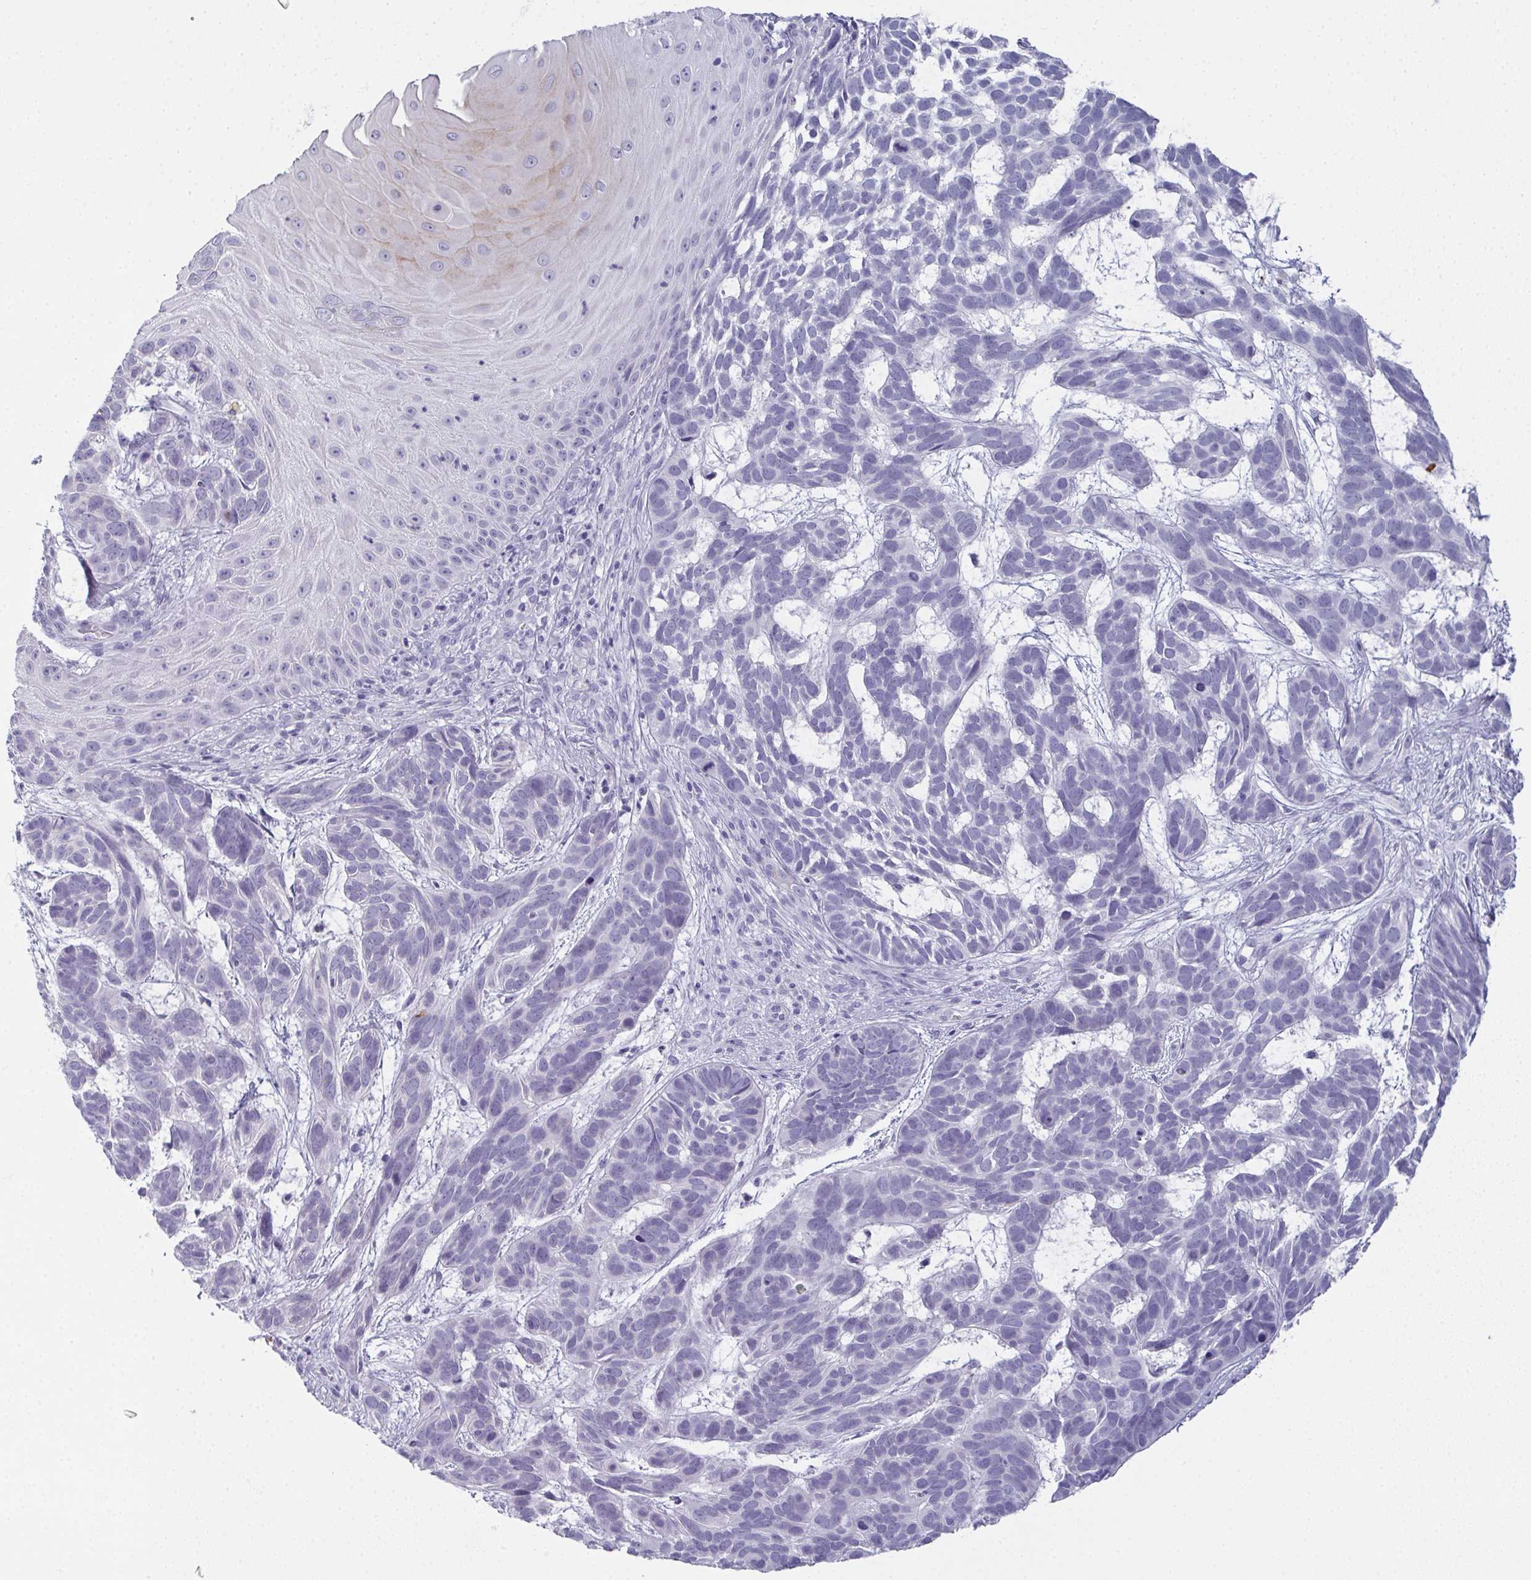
{"staining": {"intensity": "negative", "quantity": "none", "location": "none"}, "tissue": "skin cancer", "cell_type": "Tumor cells", "image_type": "cancer", "snomed": [{"axis": "morphology", "description": "Basal cell carcinoma"}, {"axis": "topography", "description": "Skin"}], "caption": "The immunohistochemistry (IHC) image has no significant staining in tumor cells of basal cell carcinoma (skin) tissue.", "gene": "SLC36A2", "patient": {"sex": "male", "age": 78}}